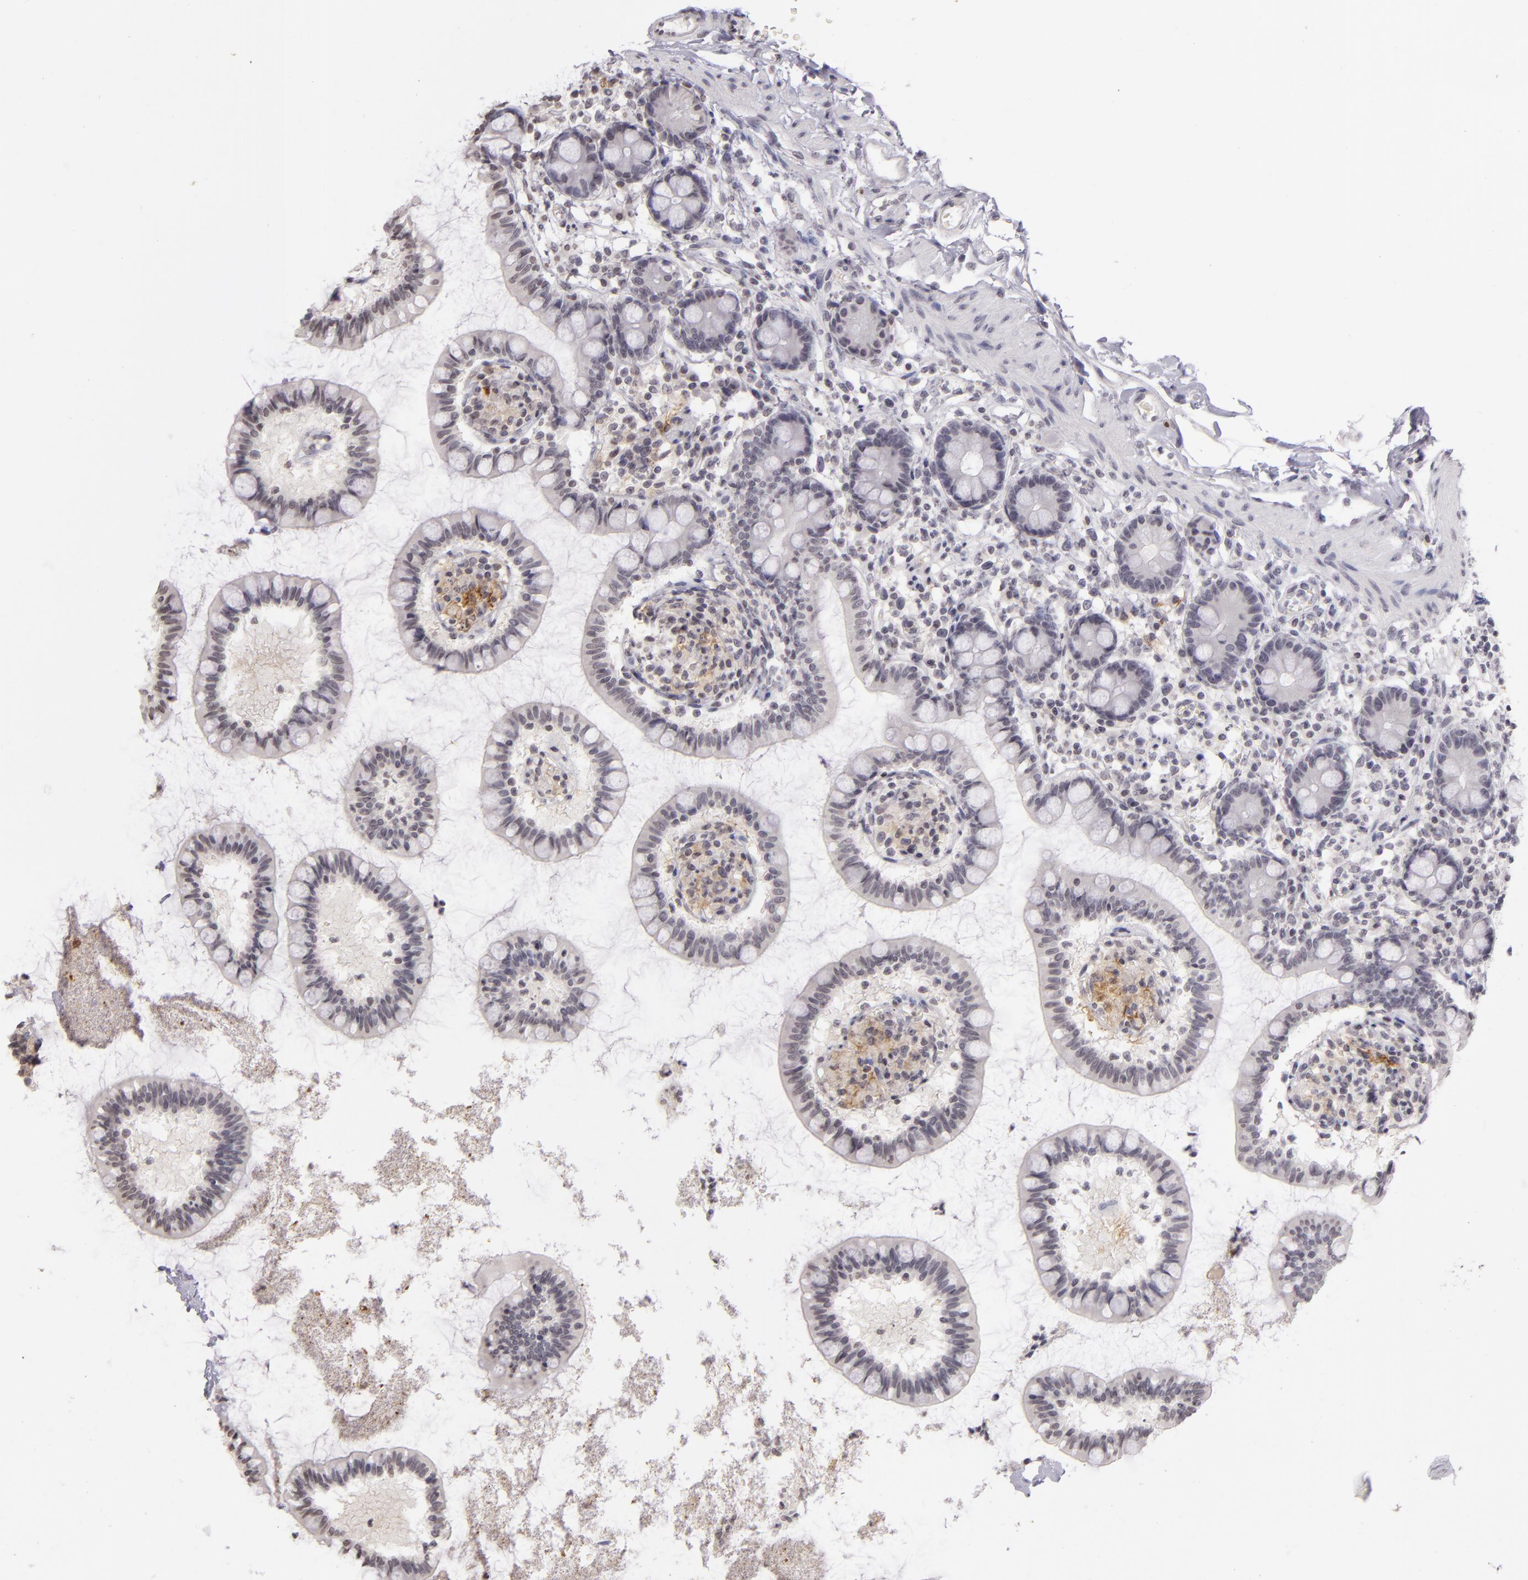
{"staining": {"intensity": "negative", "quantity": "none", "location": "none"}, "tissue": "small intestine", "cell_type": "Glandular cells", "image_type": "normal", "snomed": [{"axis": "morphology", "description": "Normal tissue, NOS"}, {"axis": "topography", "description": "Small intestine"}], "caption": "IHC of normal human small intestine demonstrates no expression in glandular cells.", "gene": "CD40", "patient": {"sex": "female", "age": 61}}